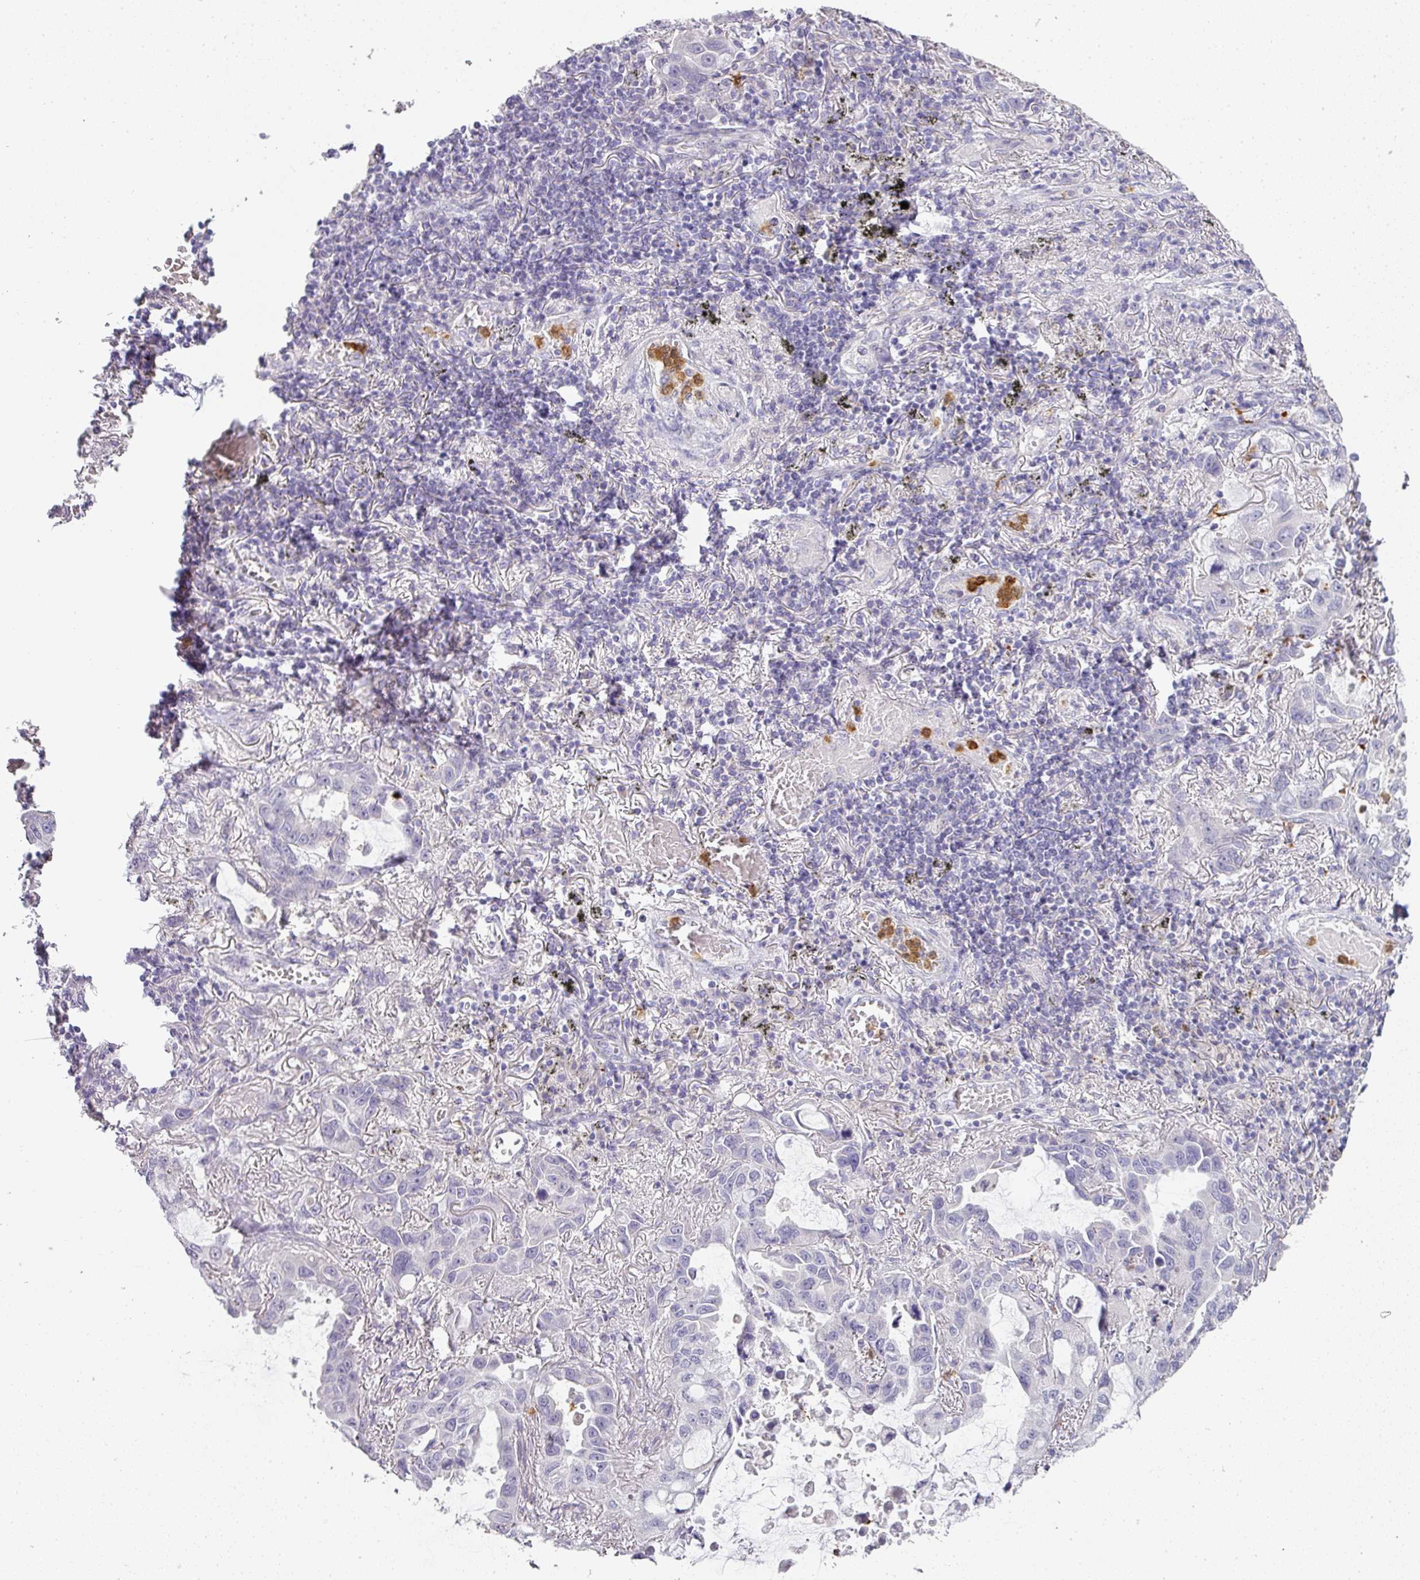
{"staining": {"intensity": "negative", "quantity": "none", "location": "none"}, "tissue": "lung cancer", "cell_type": "Tumor cells", "image_type": "cancer", "snomed": [{"axis": "morphology", "description": "Adenocarcinoma, NOS"}, {"axis": "topography", "description": "Lung"}], "caption": "Protein analysis of lung cancer displays no significant positivity in tumor cells.", "gene": "HHEX", "patient": {"sex": "male", "age": 64}}